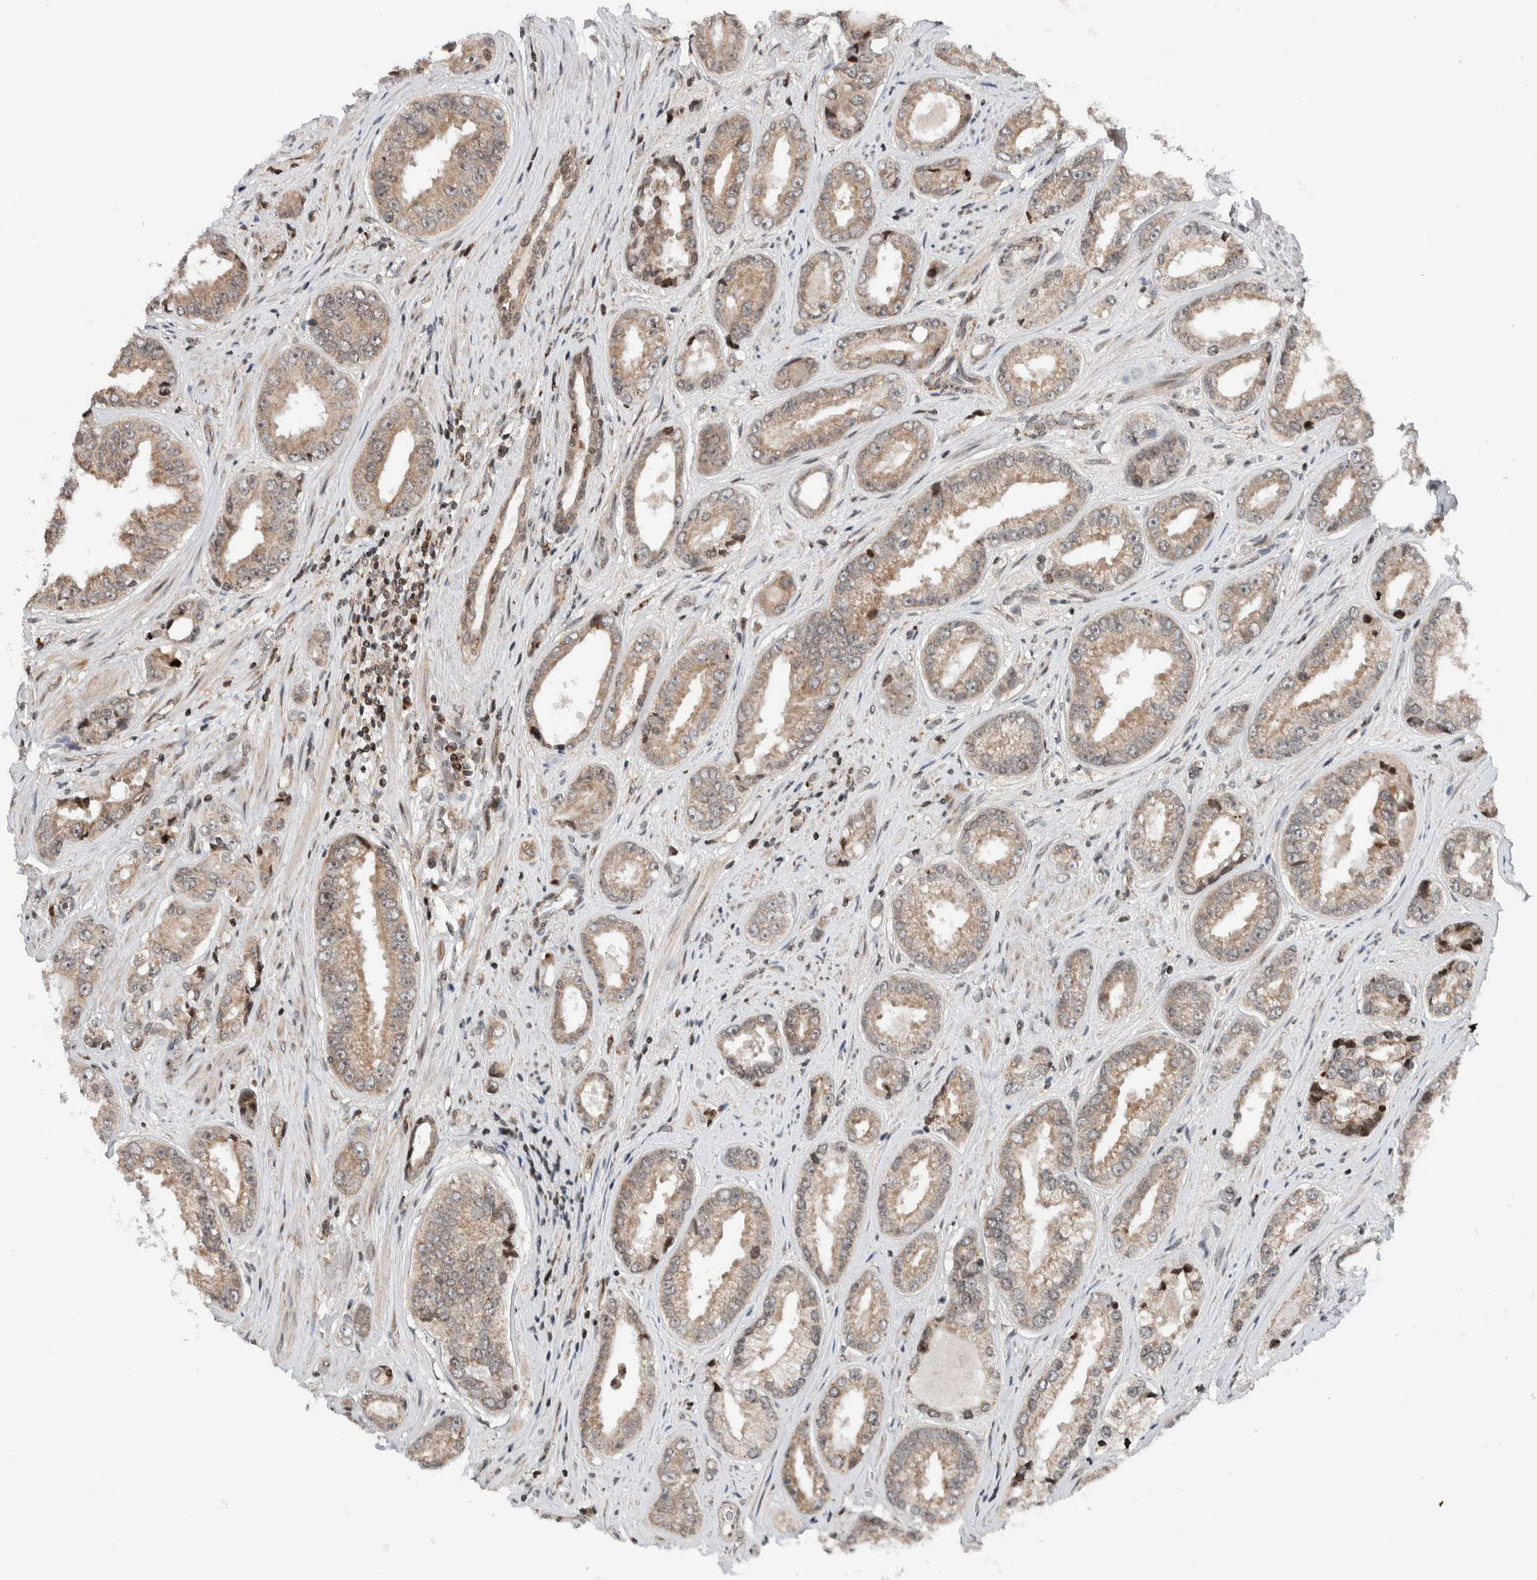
{"staining": {"intensity": "weak", "quantity": ">75%", "location": "cytoplasmic/membranous"}, "tissue": "prostate cancer", "cell_type": "Tumor cells", "image_type": "cancer", "snomed": [{"axis": "morphology", "description": "Adenocarcinoma, High grade"}, {"axis": "topography", "description": "Prostate"}], "caption": "The micrograph demonstrates a brown stain indicating the presence of a protein in the cytoplasmic/membranous of tumor cells in adenocarcinoma (high-grade) (prostate).", "gene": "NPLOC4", "patient": {"sex": "male", "age": 61}}